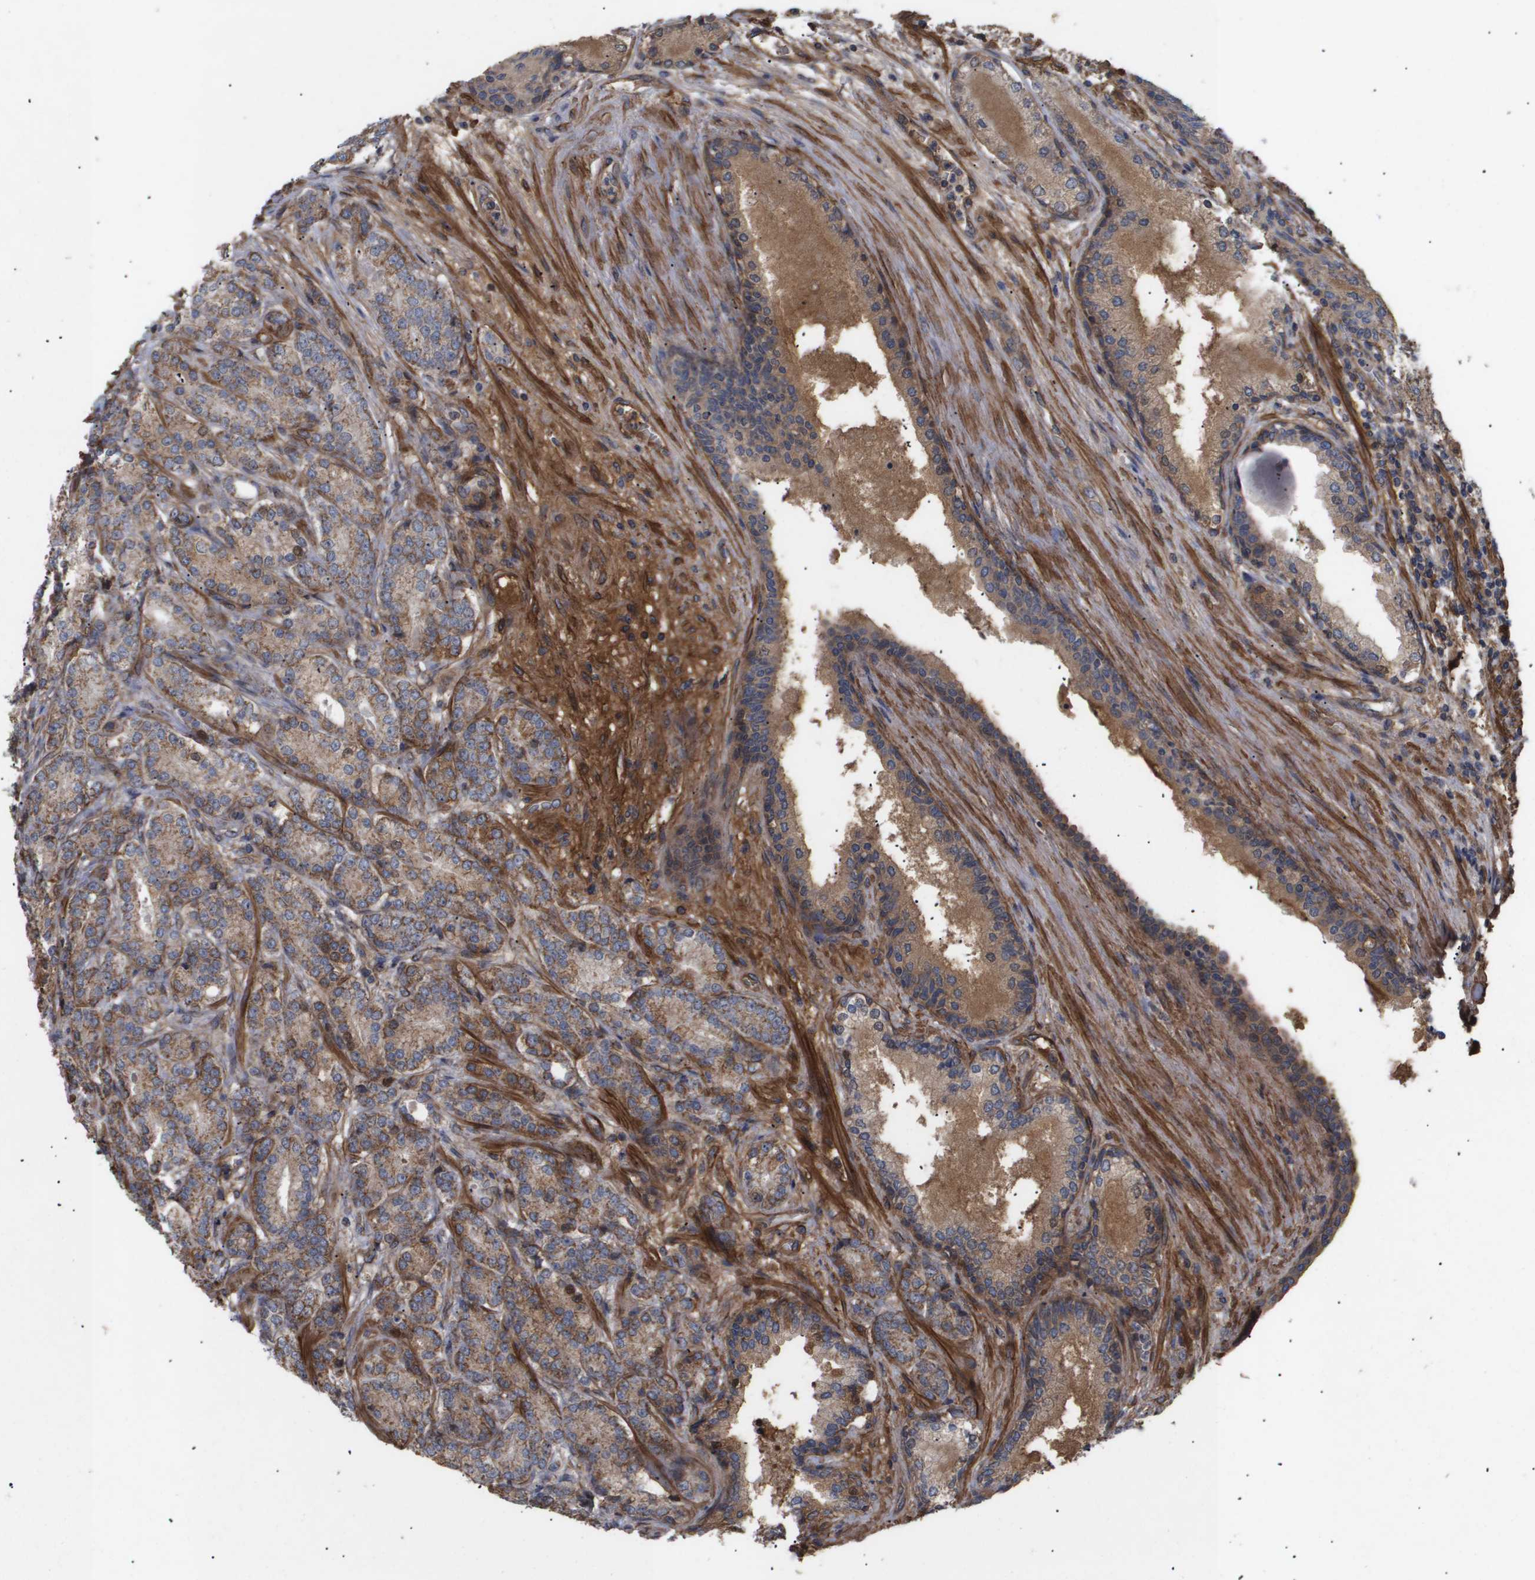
{"staining": {"intensity": "moderate", "quantity": ">75%", "location": "cytoplasmic/membranous"}, "tissue": "prostate cancer", "cell_type": "Tumor cells", "image_type": "cancer", "snomed": [{"axis": "morphology", "description": "Adenocarcinoma, High grade"}, {"axis": "topography", "description": "Prostate"}], "caption": "A high-resolution photomicrograph shows IHC staining of prostate cancer, which reveals moderate cytoplasmic/membranous expression in approximately >75% of tumor cells.", "gene": "TNS1", "patient": {"sex": "male", "age": 61}}